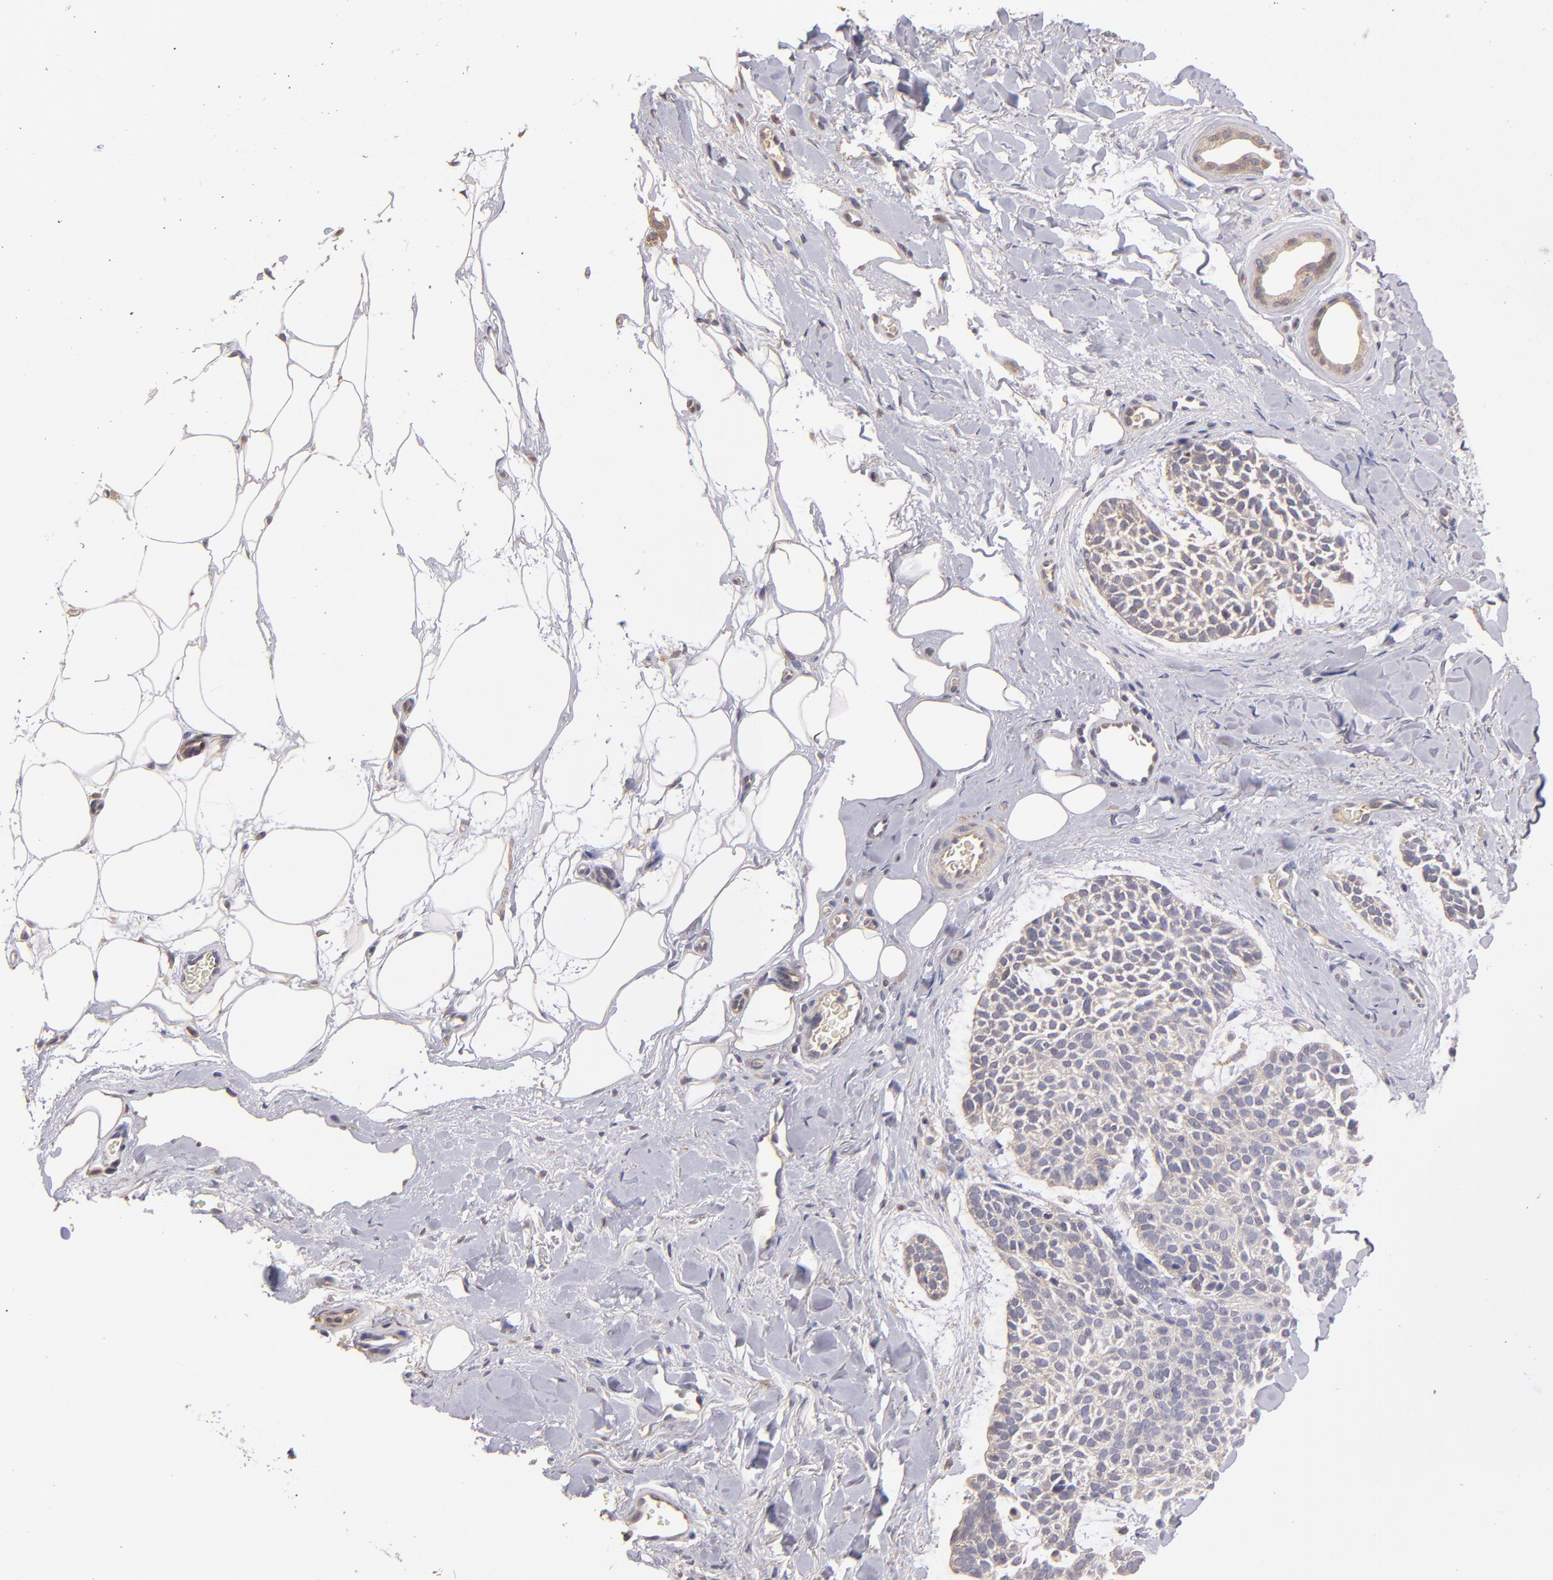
{"staining": {"intensity": "negative", "quantity": "none", "location": "none"}, "tissue": "skin cancer", "cell_type": "Tumor cells", "image_type": "cancer", "snomed": [{"axis": "morphology", "description": "Normal tissue, NOS"}, {"axis": "morphology", "description": "Basal cell carcinoma"}, {"axis": "topography", "description": "Skin"}], "caption": "Tumor cells are negative for protein expression in human basal cell carcinoma (skin). Brightfield microscopy of immunohistochemistry stained with DAB (3,3'-diaminobenzidine) (brown) and hematoxylin (blue), captured at high magnification.", "gene": "GNAZ", "patient": {"sex": "female", "age": 70}}